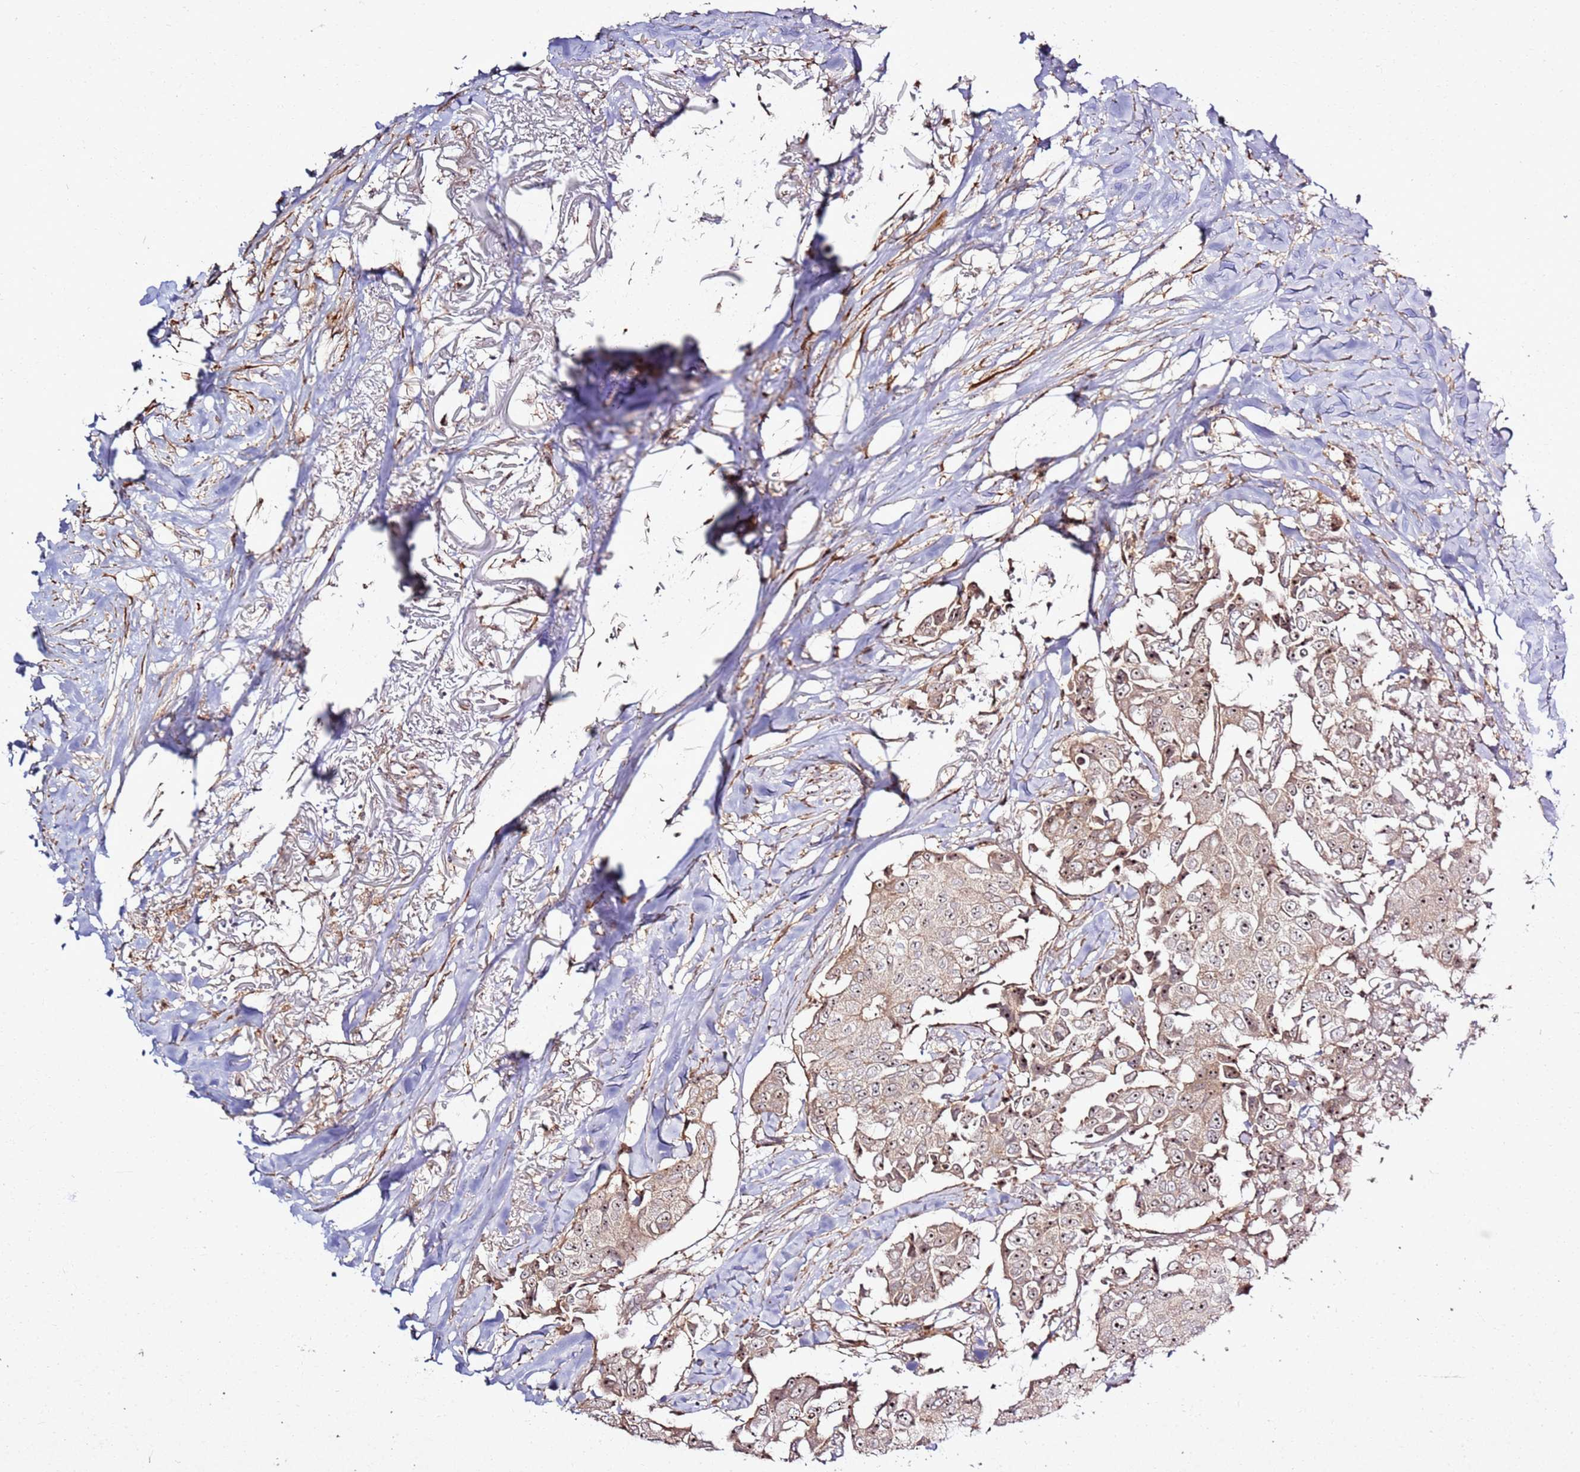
{"staining": {"intensity": "moderate", "quantity": ">75%", "location": "cytoplasmic/membranous,nuclear"}, "tissue": "breast cancer", "cell_type": "Tumor cells", "image_type": "cancer", "snomed": [{"axis": "morphology", "description": "Duct carcinoma"}, {"axis": "topography", "description": "Breast"}], "caption": "A medium amount of moderate cytoplasmic/membranous and nuclear positivity is seen in about >75% of tumor cells in breast invasive ductal carcinoma tissue.", "gene": "CNPY1", "patient": {"sex": "female", "age": 80}}